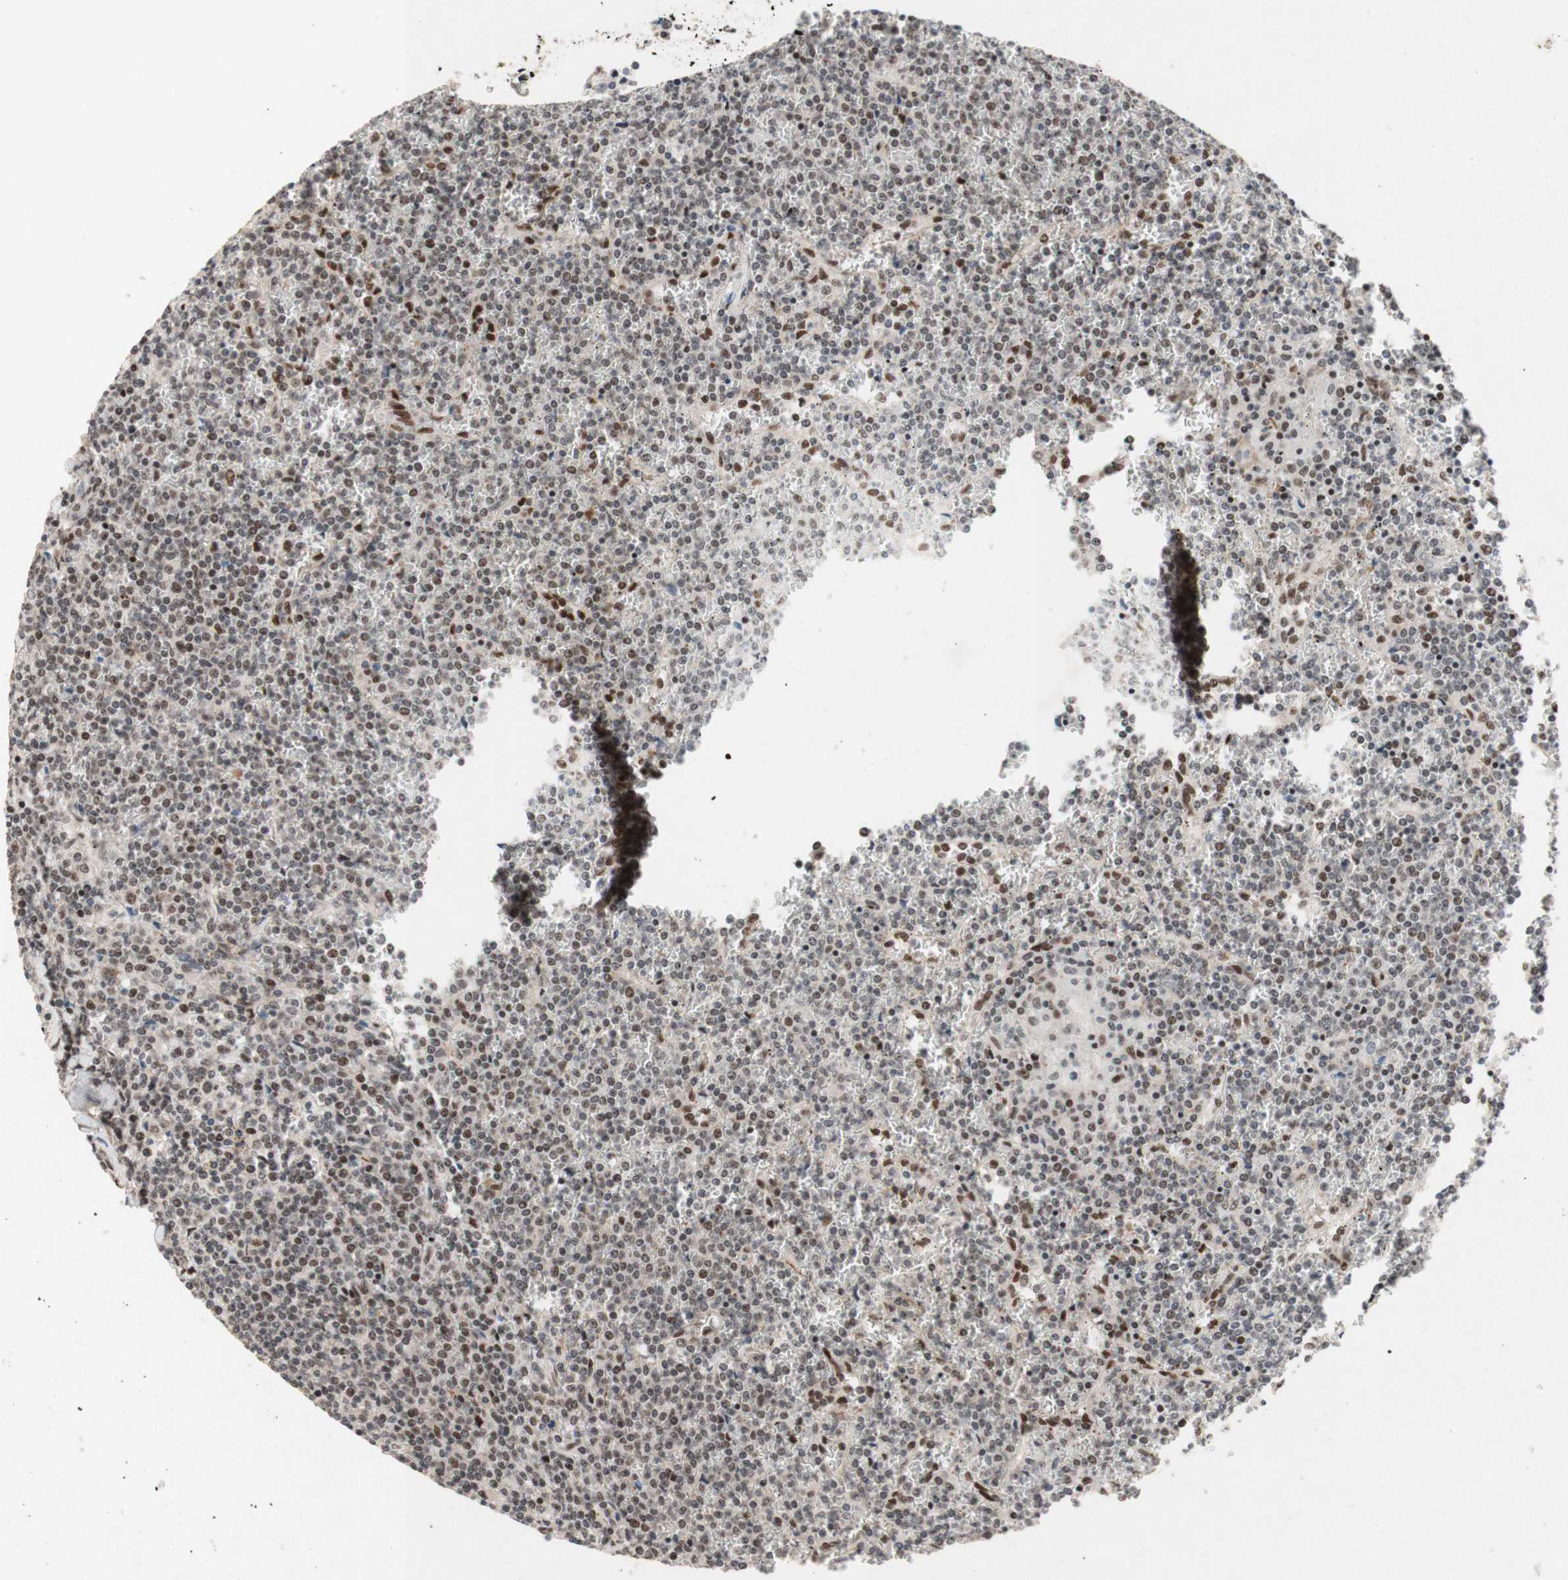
{"staining": {"intensity": "weak", "quantity": "25%-75%", "location": "nuclear"}, "tissue": "lymphoma", "cell_type": "Tumor cells", "image_type": "cancer", "snomed": [{"axis": "morphology", "description": "Malignant lymphoma, non-Hodgkin's type, Low grade"}, {"axis": "topography", "description": "Spleen"}], "caption": "Lymphoma stained for a protein shows weak nuclear positivity in tumor cells.", "gene": "TLE1", "patient": {"sex": "female", "age": 19}}